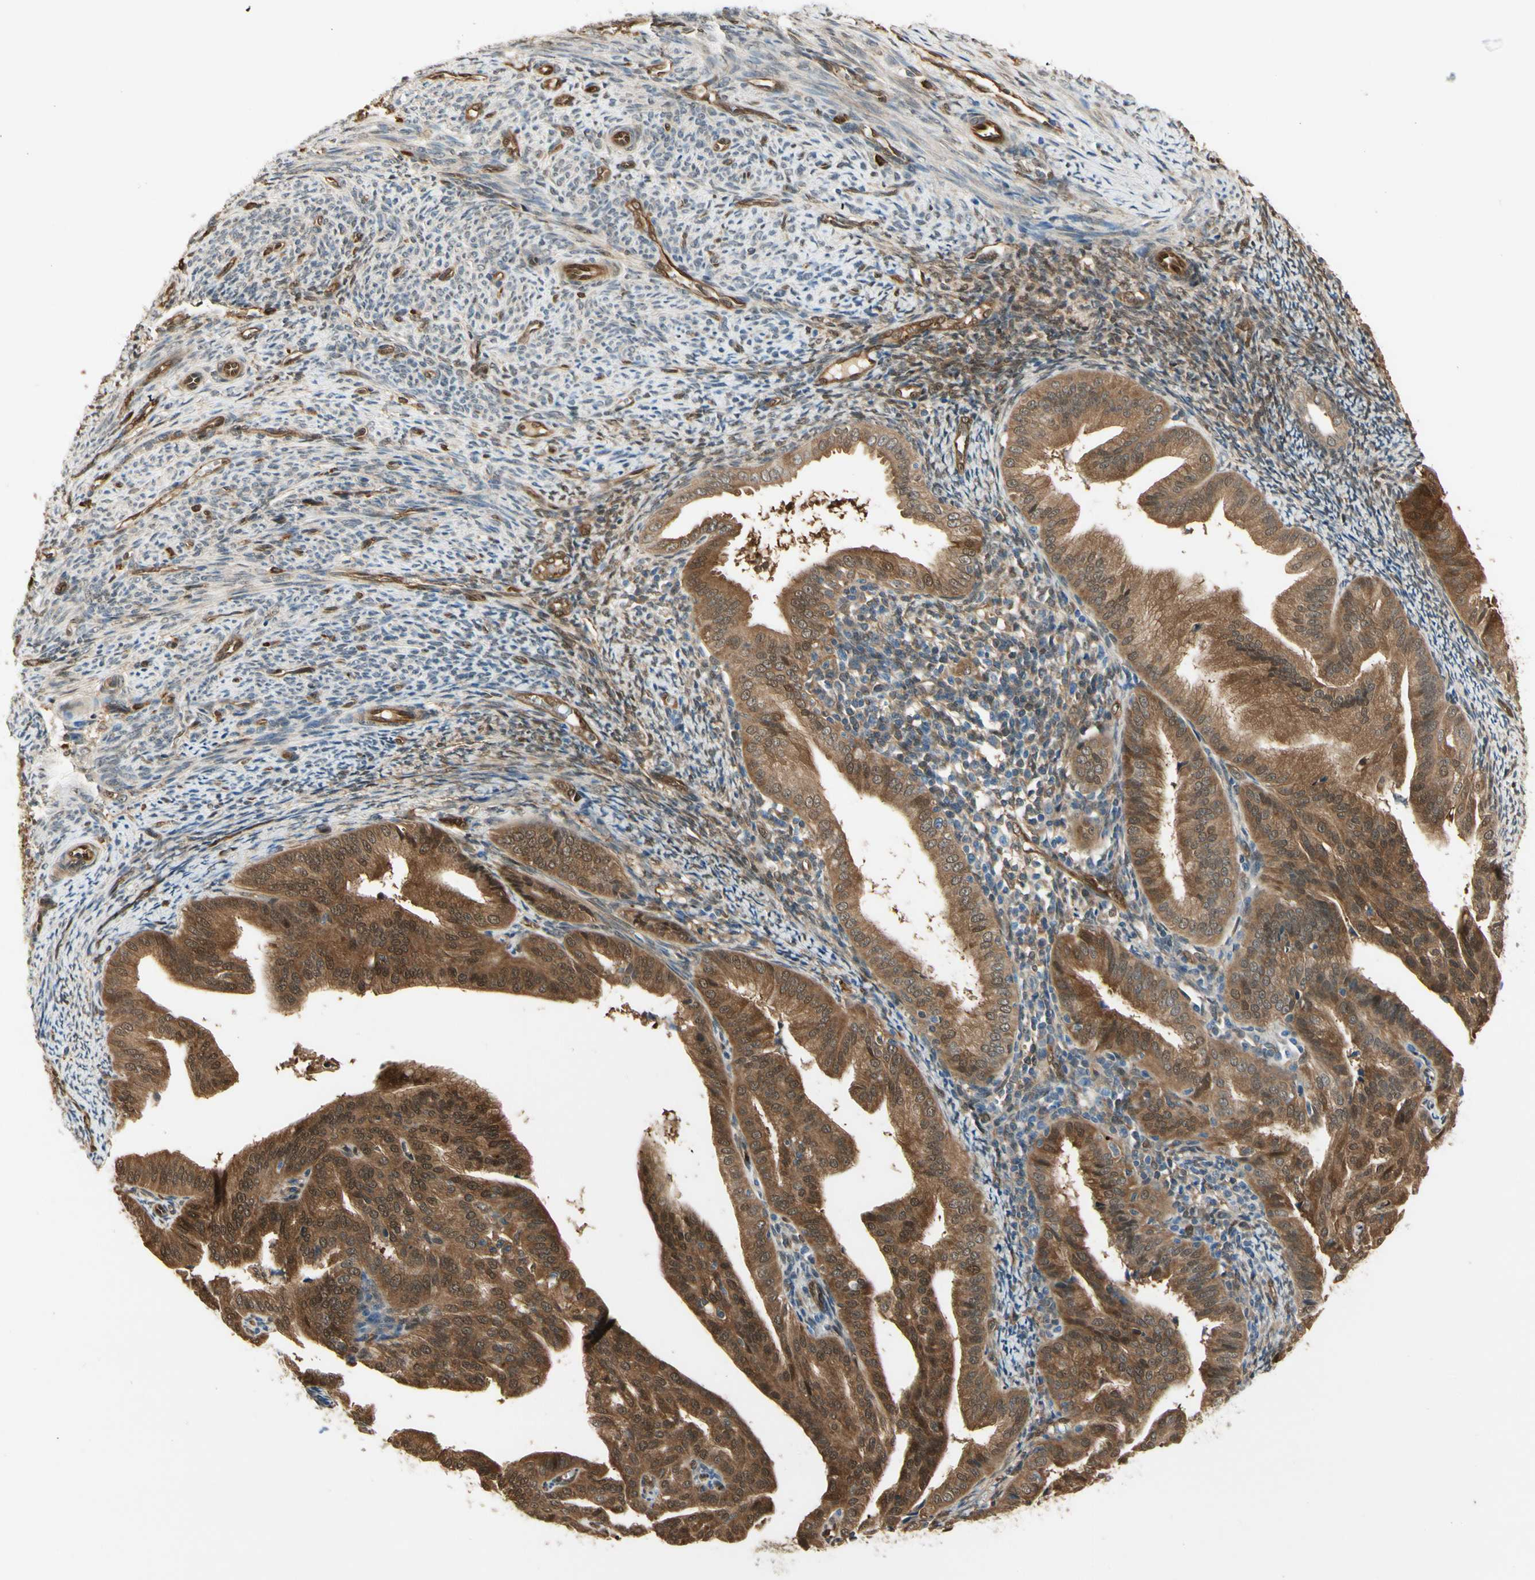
{"staining": {"intensity": "strong", "quantity": ">75%", "location": "cytoplasmic/membranous,nuclear"}, "tissue": "endometrial cancer", "cell_type": "Tumor cells", "image_type": "cancer", "snomed": [{"axis": "morphology", "description": "Adenocarcinoma, NOS"}, {"axis": "topography", "description": "Endometrium"}], "caption": "IHC histopathology image of endometrial adenocarcinoma stained for a protein (brown), which shows high levels of strong cytoplasmic/membranous and nuclear expression in about >75% of tumor cells.", "gene": "SERPINB6", "patient": {"sex": "female", "age": 58}}